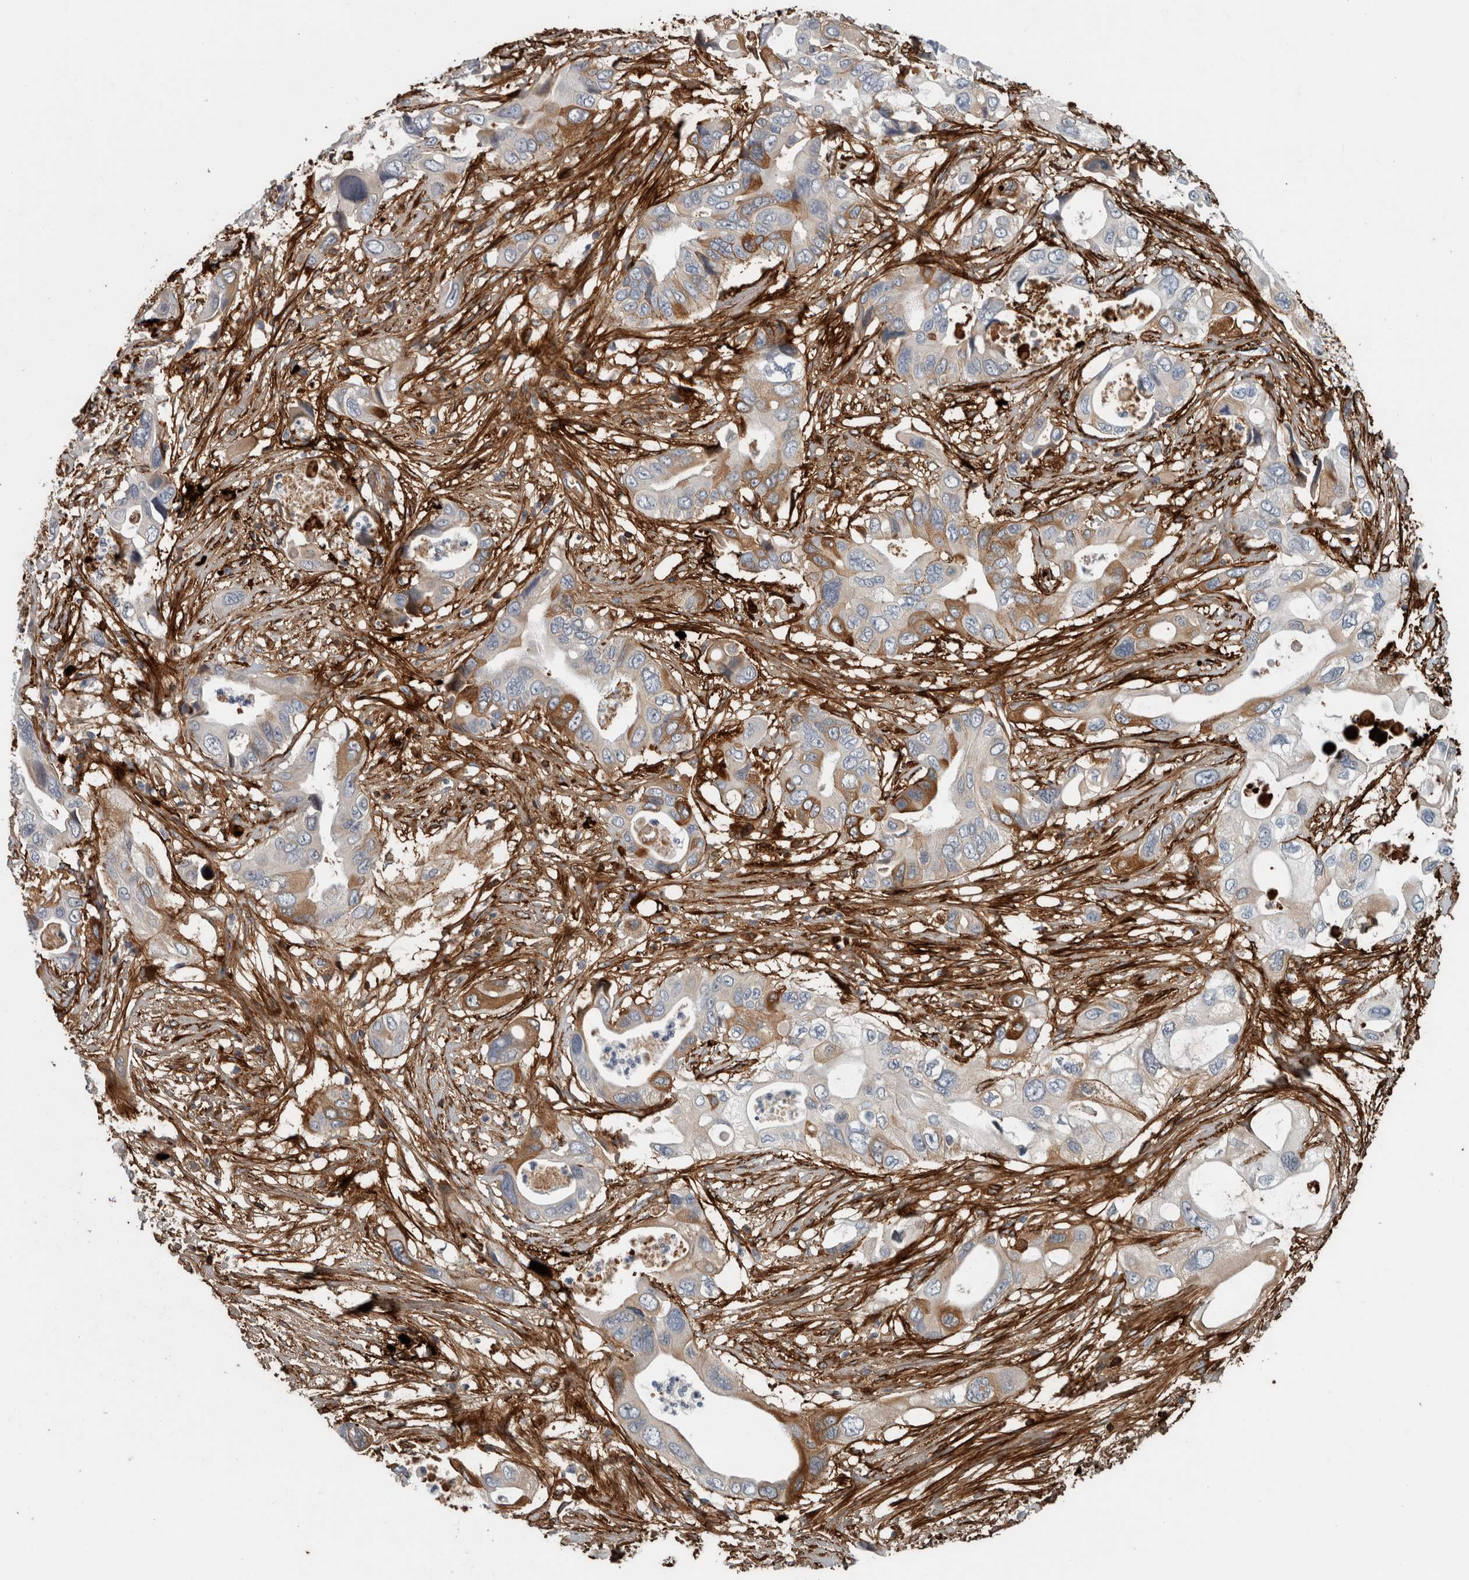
{"staining": {"intensity": "moderate", "quantity": "<25%", "location": "cytoplasmic/membranous"}, "tissue": "pancreatic cancer", "cell_type": "Tumor cells", "image_type": "cancer", "snomed": [{"axis": "morphology", "description": "Adenocarcinoma, NOS"}, {"axis": "topography", "description": "Pancreas"}], "caption": "Human pancreatic adenocarcinoma stained with a protein marker reveals moderate staining in tumor cells.", "gene": "FN1", "patient": {"sex": "male", "age": 66}}